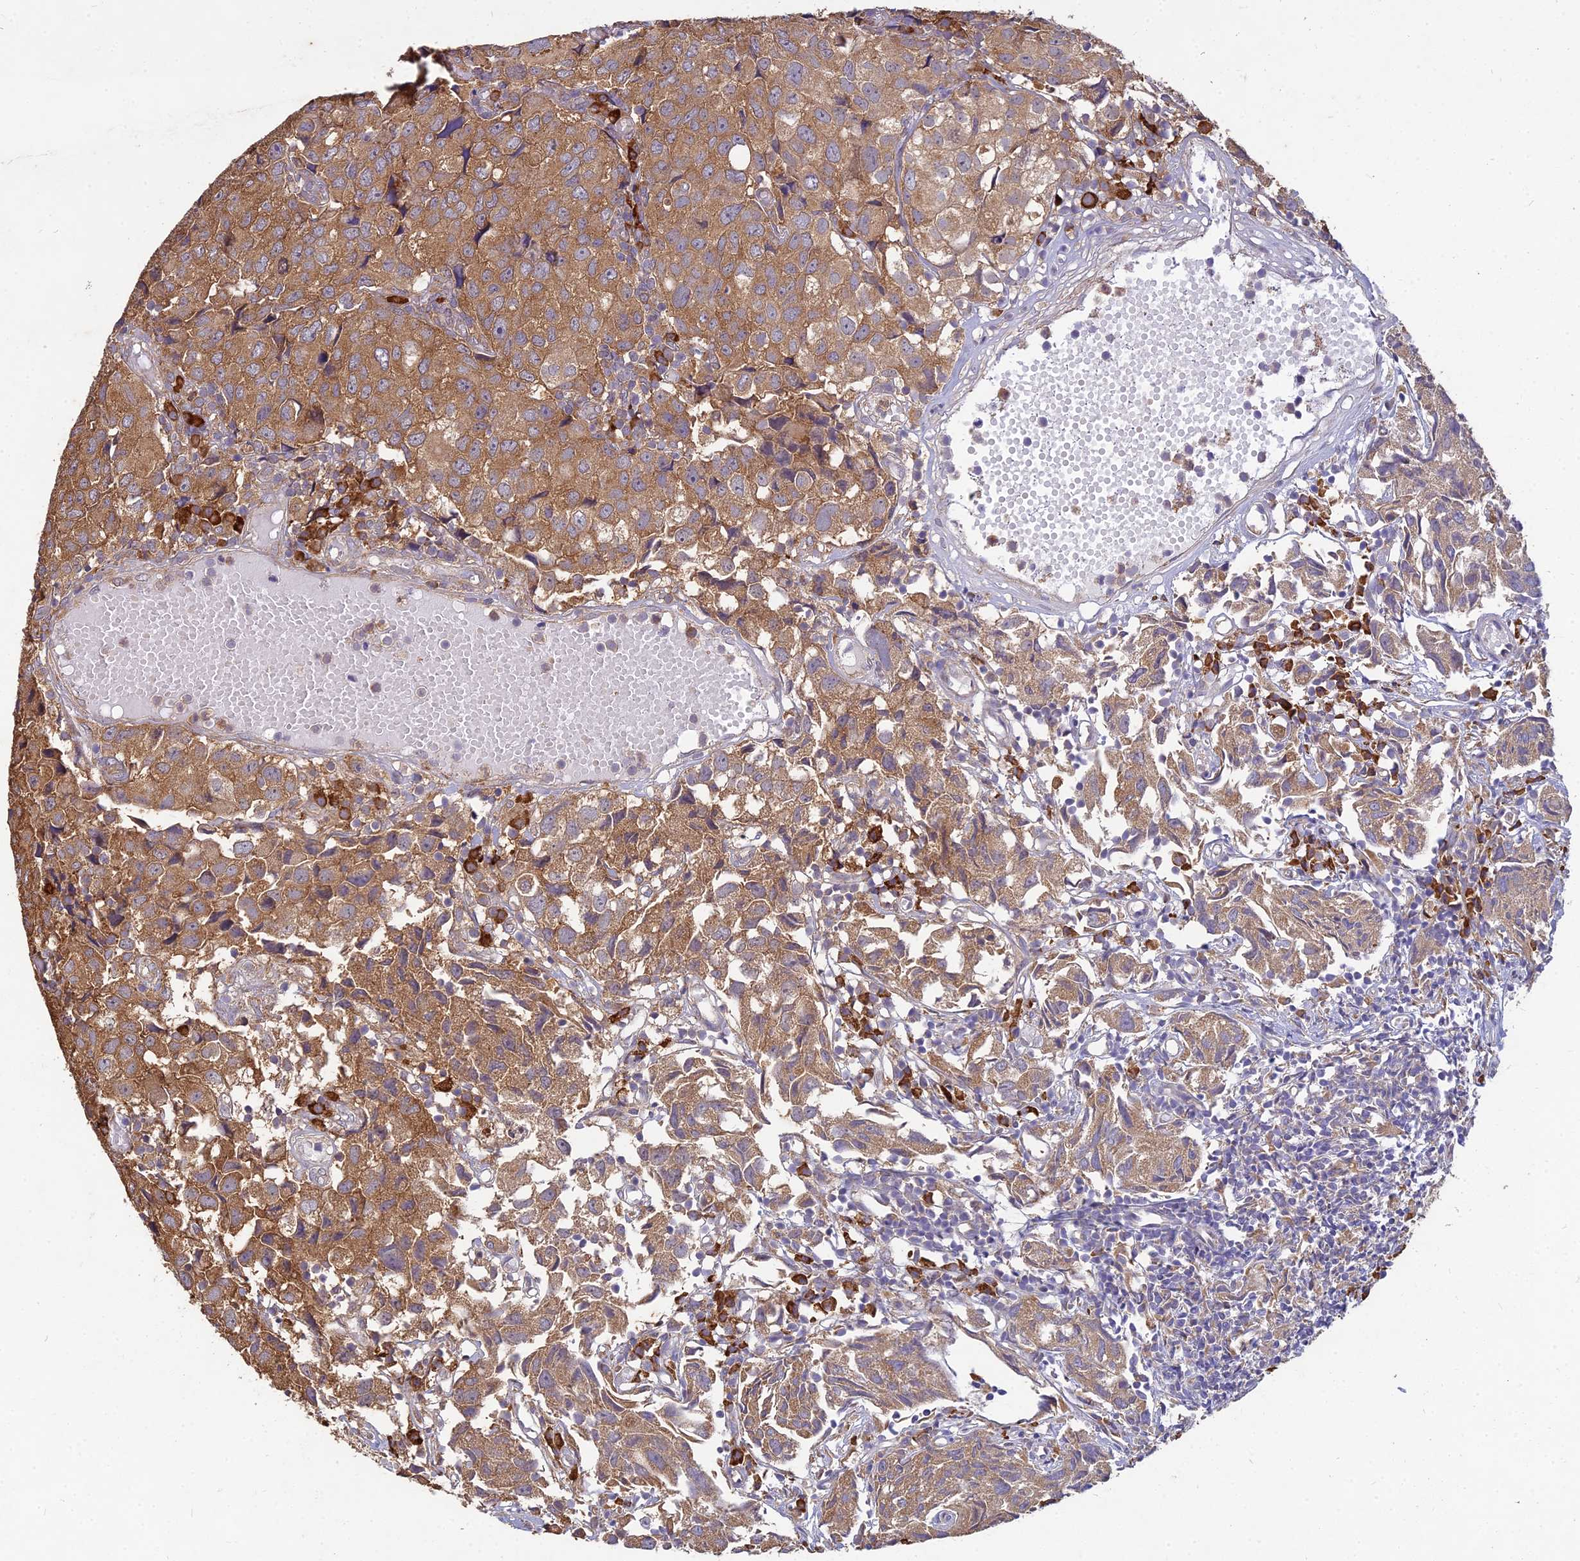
{"staining": {"intensity": "moderate", "quantity": ">75%", "location": "cytoplasmic/membranous"}, "tissue": "urothelial cancer", "cell_type": "Tumor cells", "image_type": "cancer", "snomed": [{"axis": "morphology", "description": "Urothelial carcinoma, High grade"}, {"axis": "topography", "description": "Urinary bladder"}], "caption": "About >75% of tumor cells in human urothelial cancer display moderate cytoplasmic/membranous protein positivity as visualized by brown immunohistochemical staining.", "gene": "NXNL2", "patient": {"sex": "female", "age": 75}}